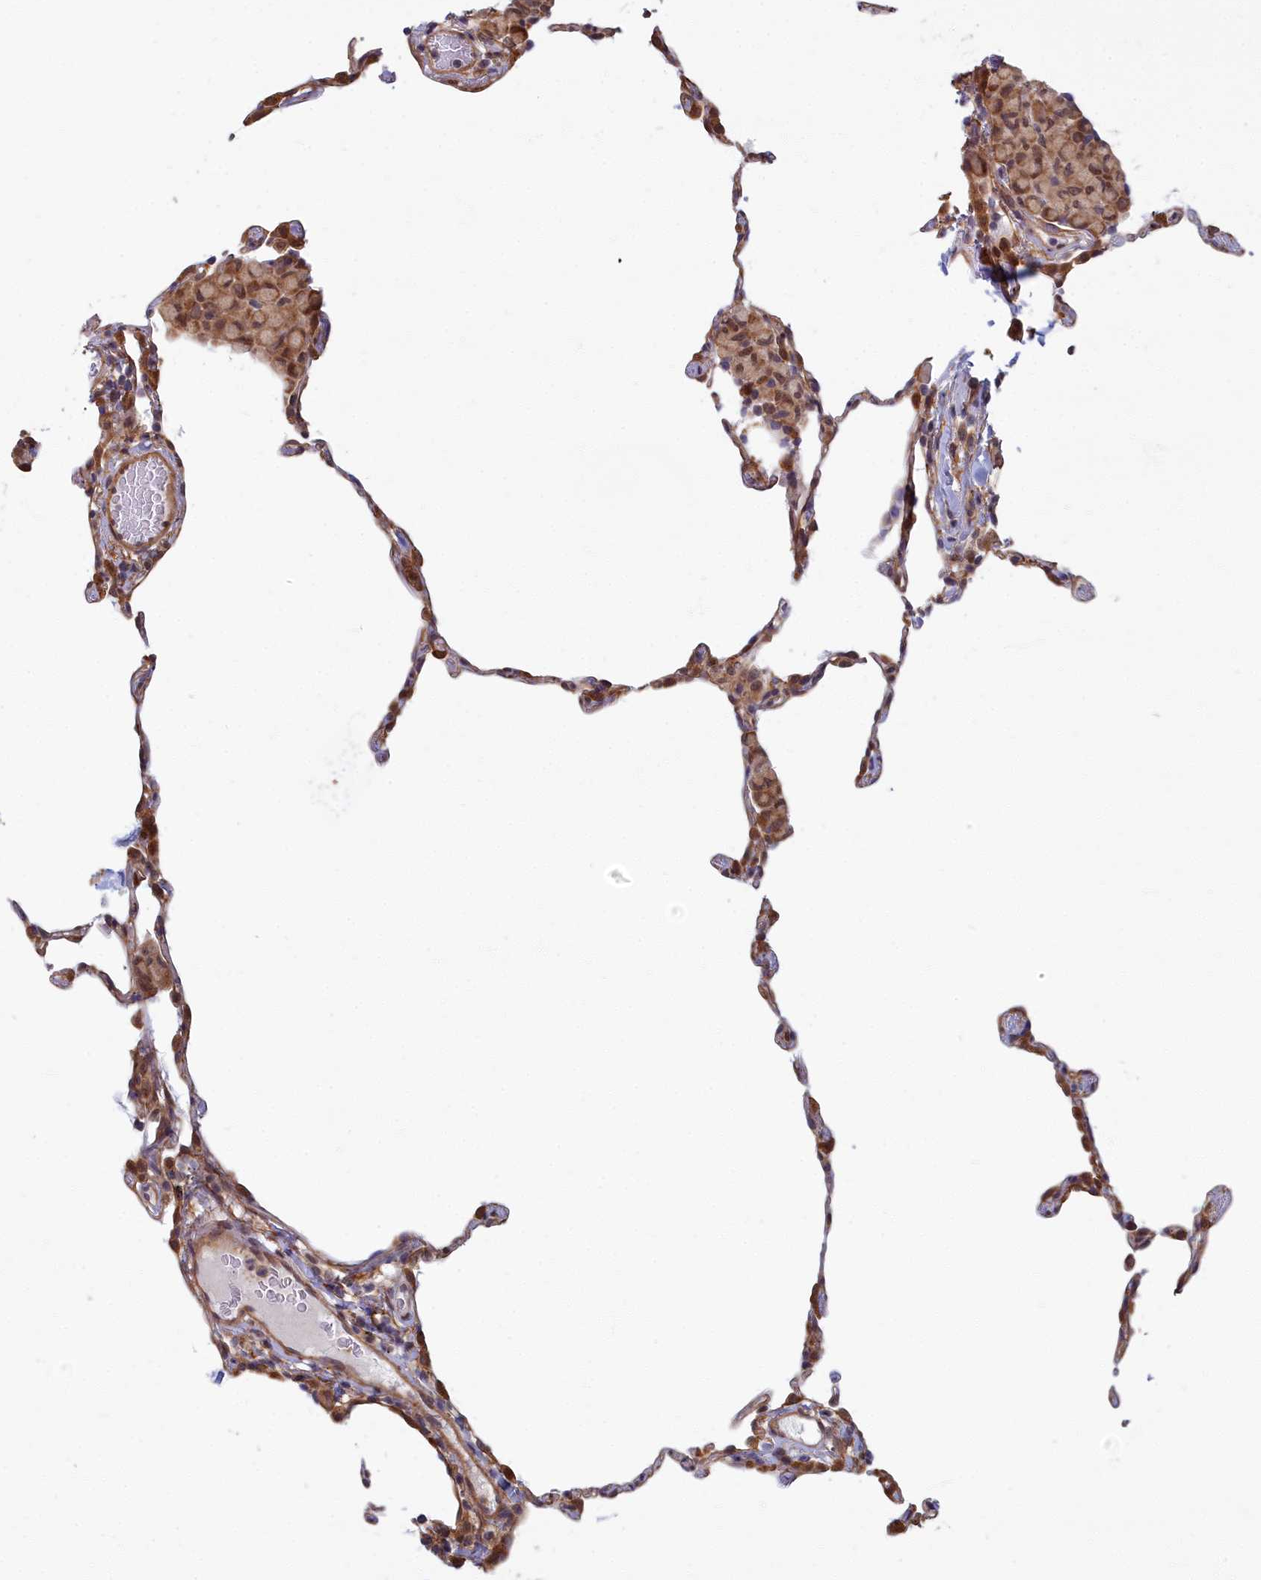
{"staining": {"intensity": "moderate", "quantity": "25%-75%", "location": "cytoplasmic/membranous,nuclear"}, "tissue": "lung", "cell_type": "Alveolar cells", "image_type": "normal", "snomed": [{"axis": "morphology", "description": "Normal tissue, NOS"}, {"axis": "topography", "description": "Lung"}], "caption": "This micrograph exhibits immunohistochemistry (IHC) staining of benign lung, with medium moderate cytoplasmic/membranous,nuclear staining in approximately 25%-75% of alveolar cells.", "gene": "MAK16", "patient": {"sex": "female", "age": 57}}